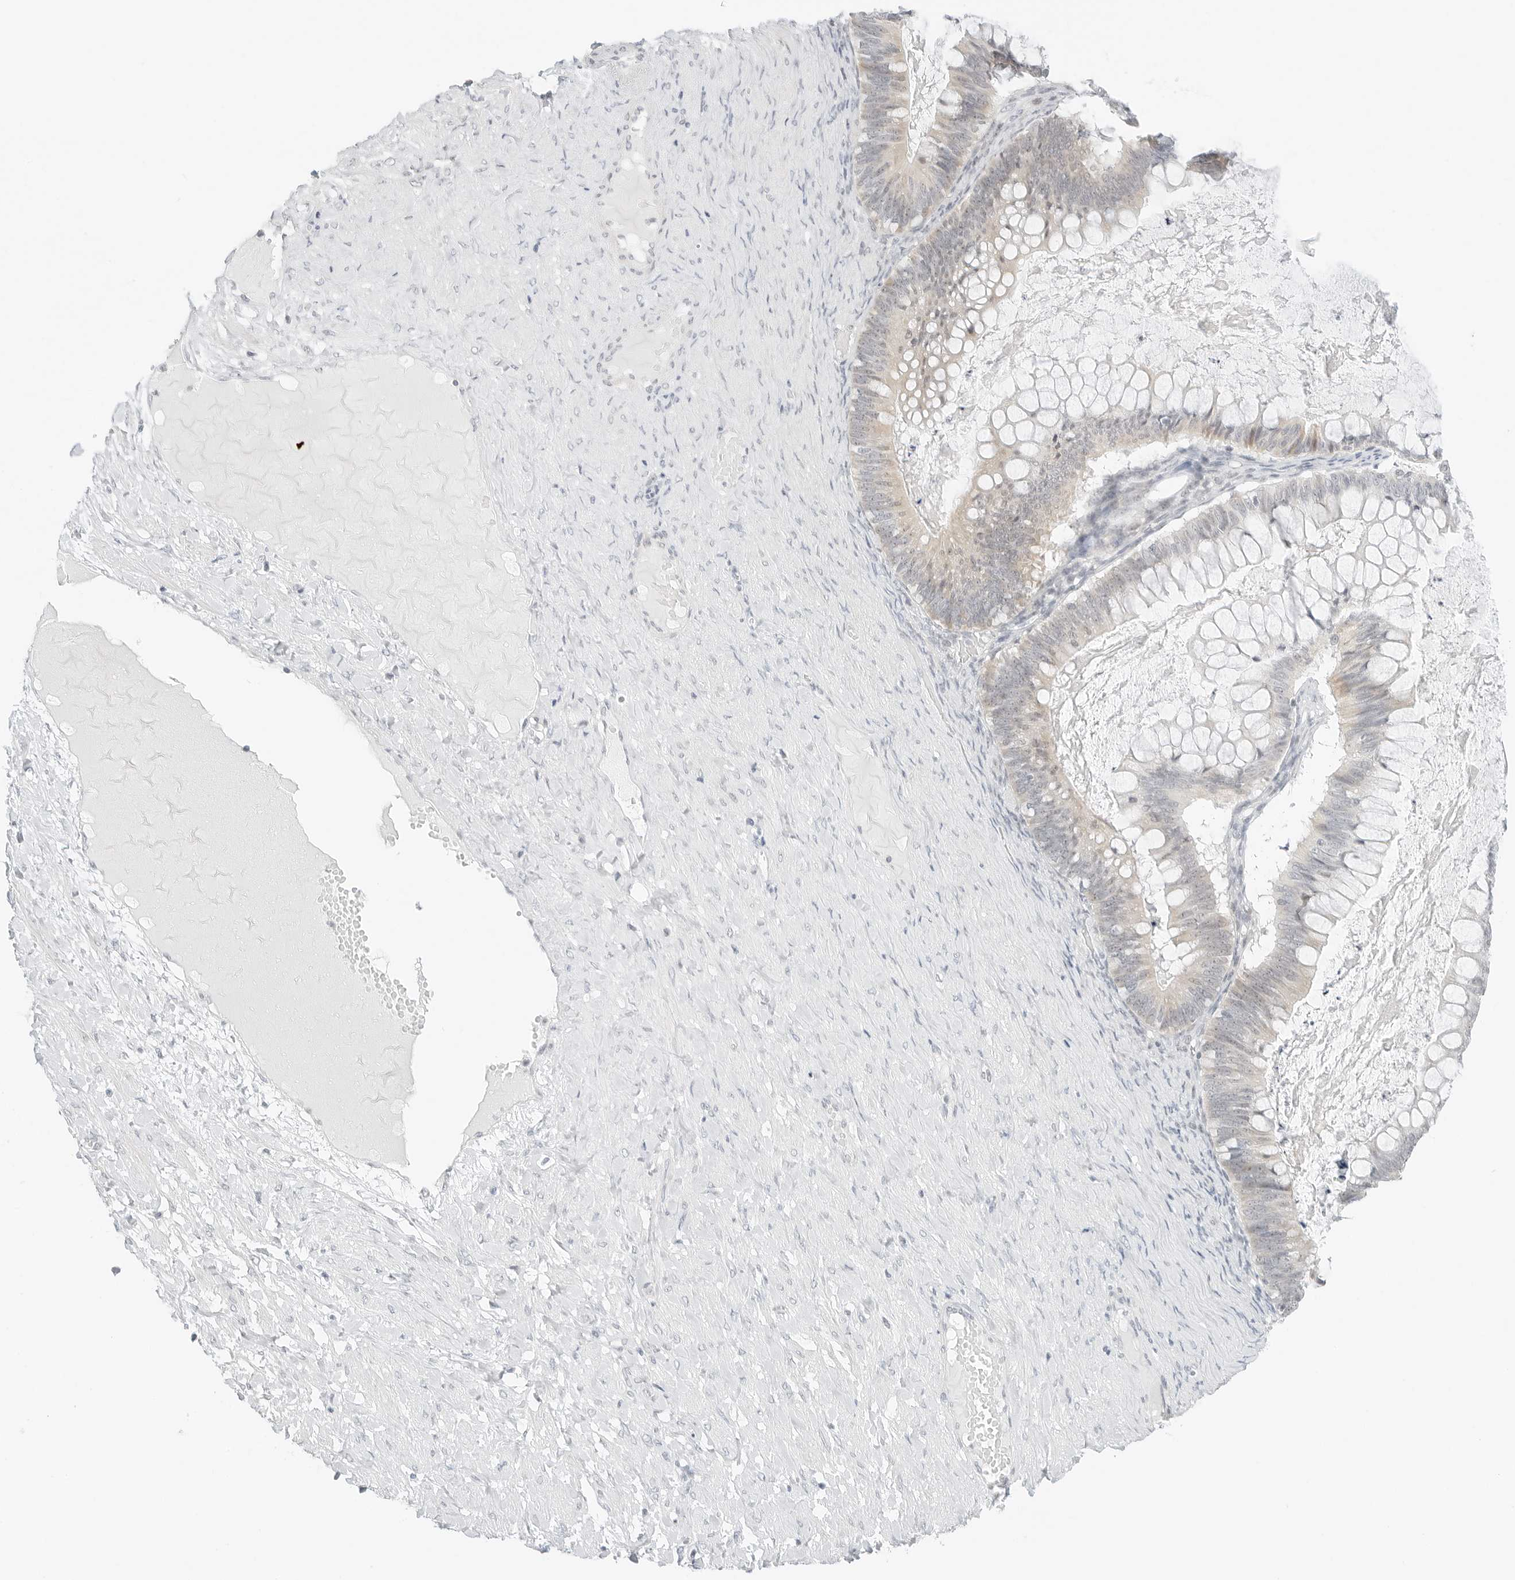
{"staining": {"intensity": "negative", "quantity": "none", "location": "none"}, "tissue": "ovarian cancer", "cell_type": "Tumor cells", "image_type": "cancer", "snomed": [{"axis": "morphology", "description": "Cystadenocarcinoma, mucinous, NOS"}, {"axis": "topography", "description": "Ovary"}], "caption": "This is a photomicrograph of immunohistochemistry (IHC) staining of ovarian cancer (mucinous cystadenocarcinoma), which shows no staining in tumor cells. The staining is performed using DAB (3,3'-diaminobenzidine) brown chromogen with nuclei counter-stained in using hematoxylin.", "gene": "CCSAP", "patient": {"sex": "female", "age": 61}}